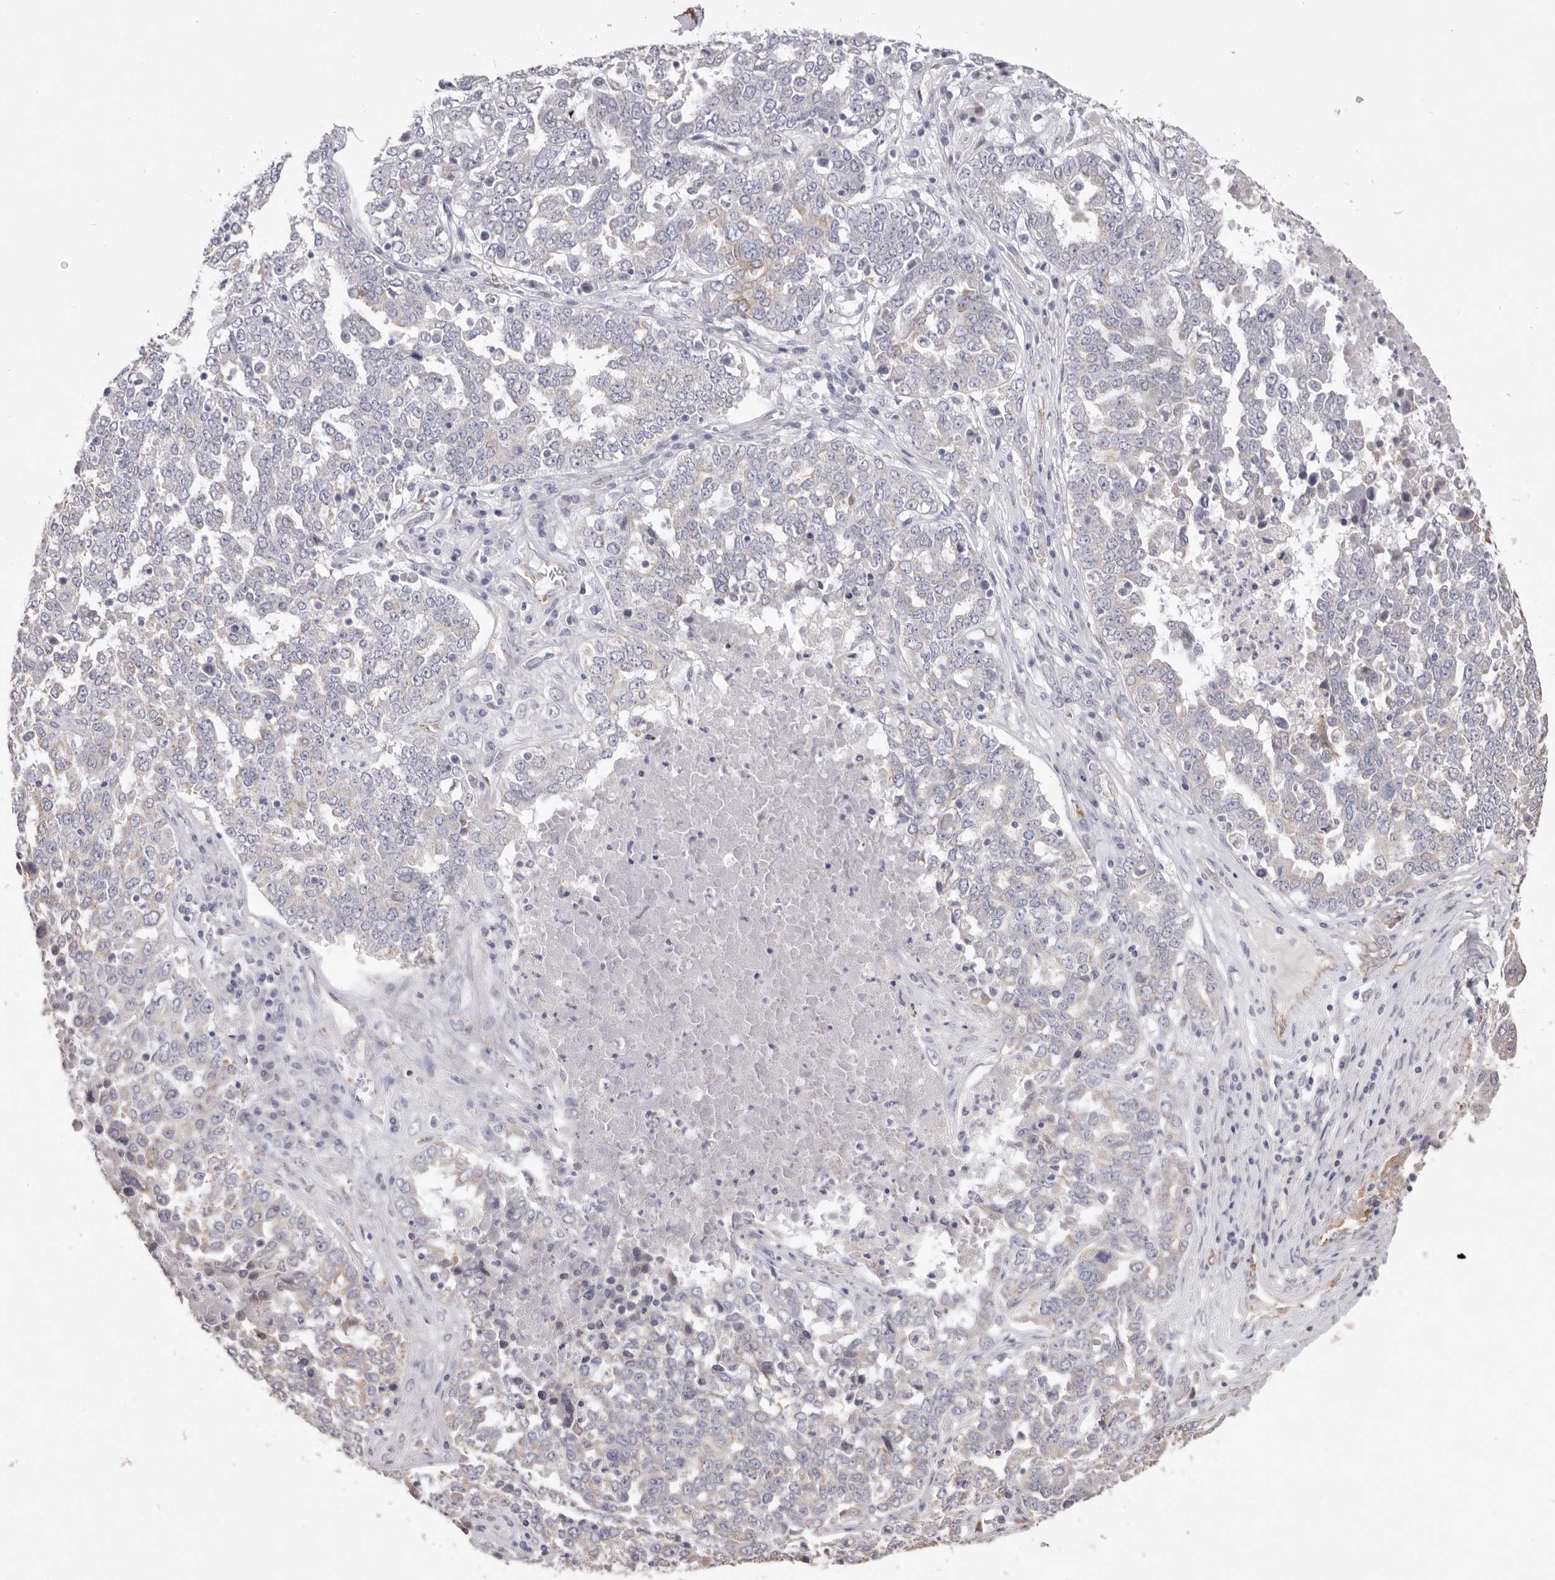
{"staining": {"intensity": "negative", "quantity": "none", "location": "none"}, "tissue": "ovarian cancer", "cell_type": "Tumor cells", "image_type": "cancer", "snomed": [{"axis": "morphology", "description": "Carcinoma, endometroid"}, {"axis": "topography", "description": "Ovary"}], "caption": "The photomicrograph exhibits no staining of tumor cells in ovarian endometroid carcinoma. Nuclei are stained in blue.", "gene": "ZYG11B", "patient": {"sex": "female", "age": 62}}